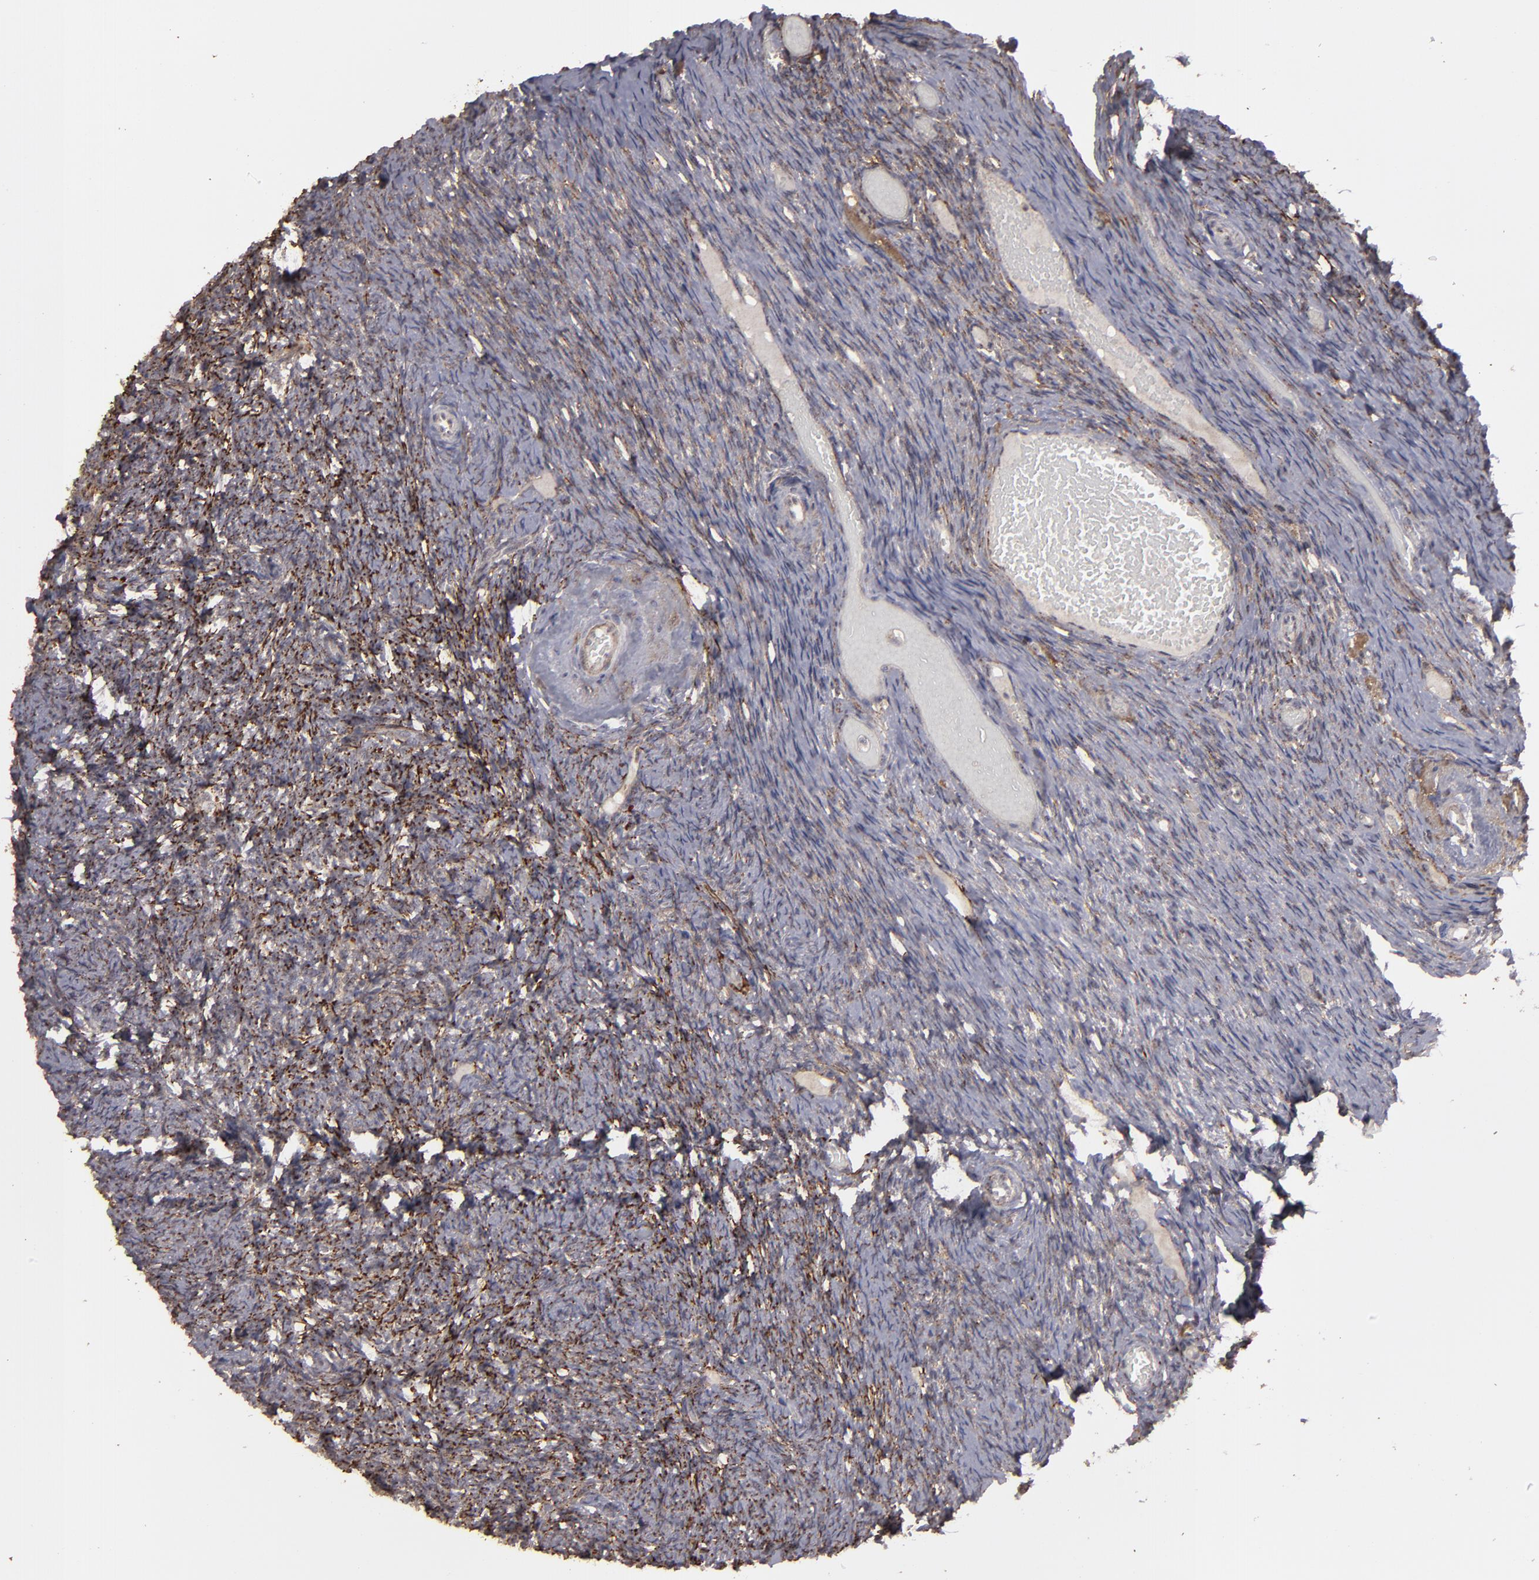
{"staining": {"intensity": "strong", "quantity": ">75%", "location": "cytoplasmic/membranous"}, "tissue": "ovary", "cell_type": "Ovarian stroma cells", "image_type": "normal", "snomed": [{"axis": "morphology", "description": "Normal tissue, NOS"}, {"axis": "topography", "description": "Ovary"}], "caption": "Ovarian stroma cells show high levels of strong cytoplasmic/membranous positivity in approximately >75% of cells in normal human ovary.", "gene": "CD55", "patient": {"sex": "female", "age": 60}}